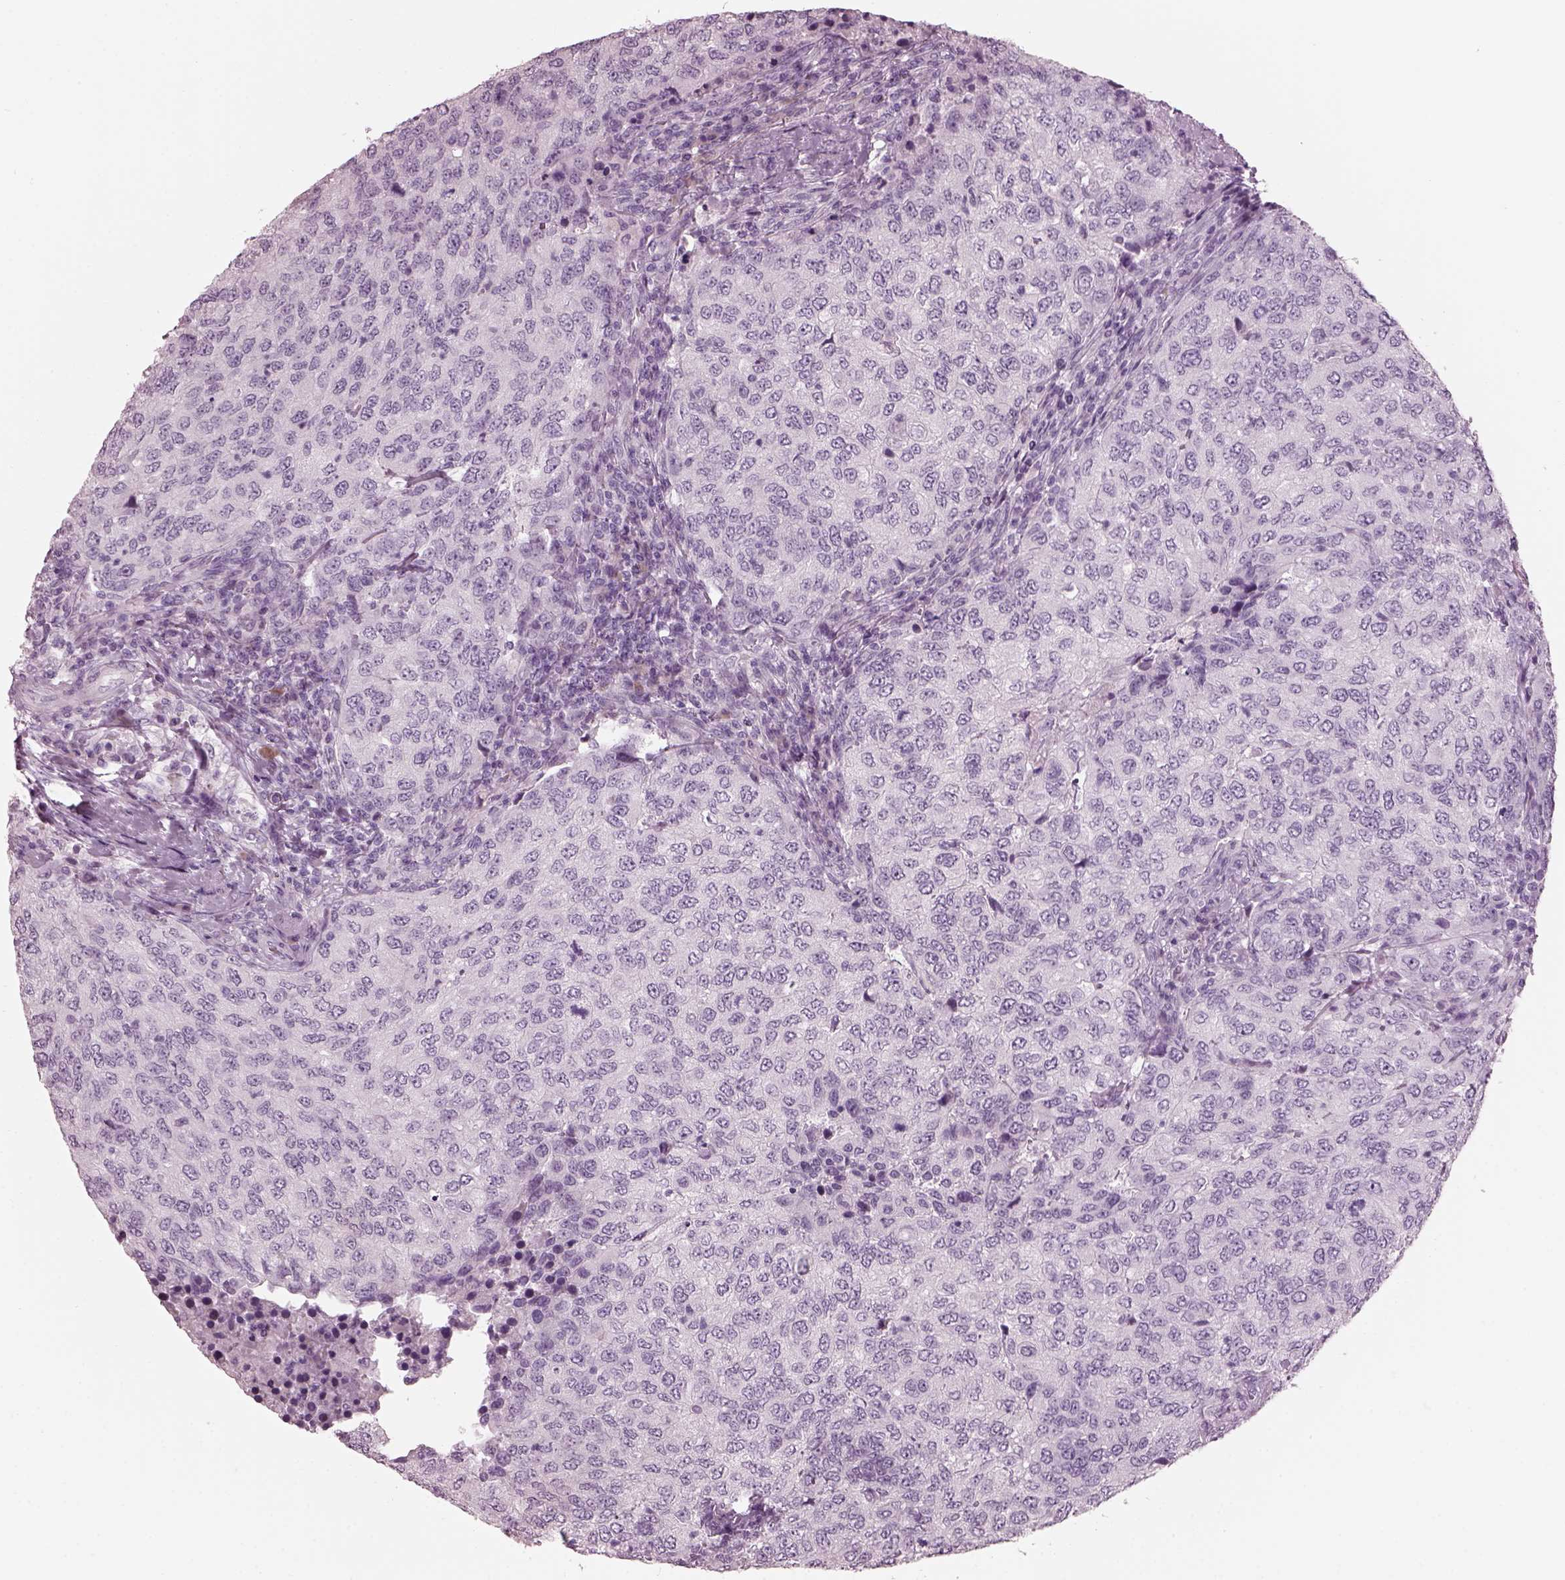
{"staining": {"intensity": "negative", "quantity": "none", "location": "none"}, "tissue": "urothelial cancer", "cell_type": "Tumor cells", "image_type": "cancer", "snomed": [{"axis": "morphology", "description": "Urothelial carcinoma, High grade"}, {"axis": "topography", "description": "Urinary bladder"}], "caption": "Micrograph shows no protein positivity in tumor cells of urothelial cancer tissue.", "gene": "HYDIN", "patient": {"sex": "female", "age": 78}}